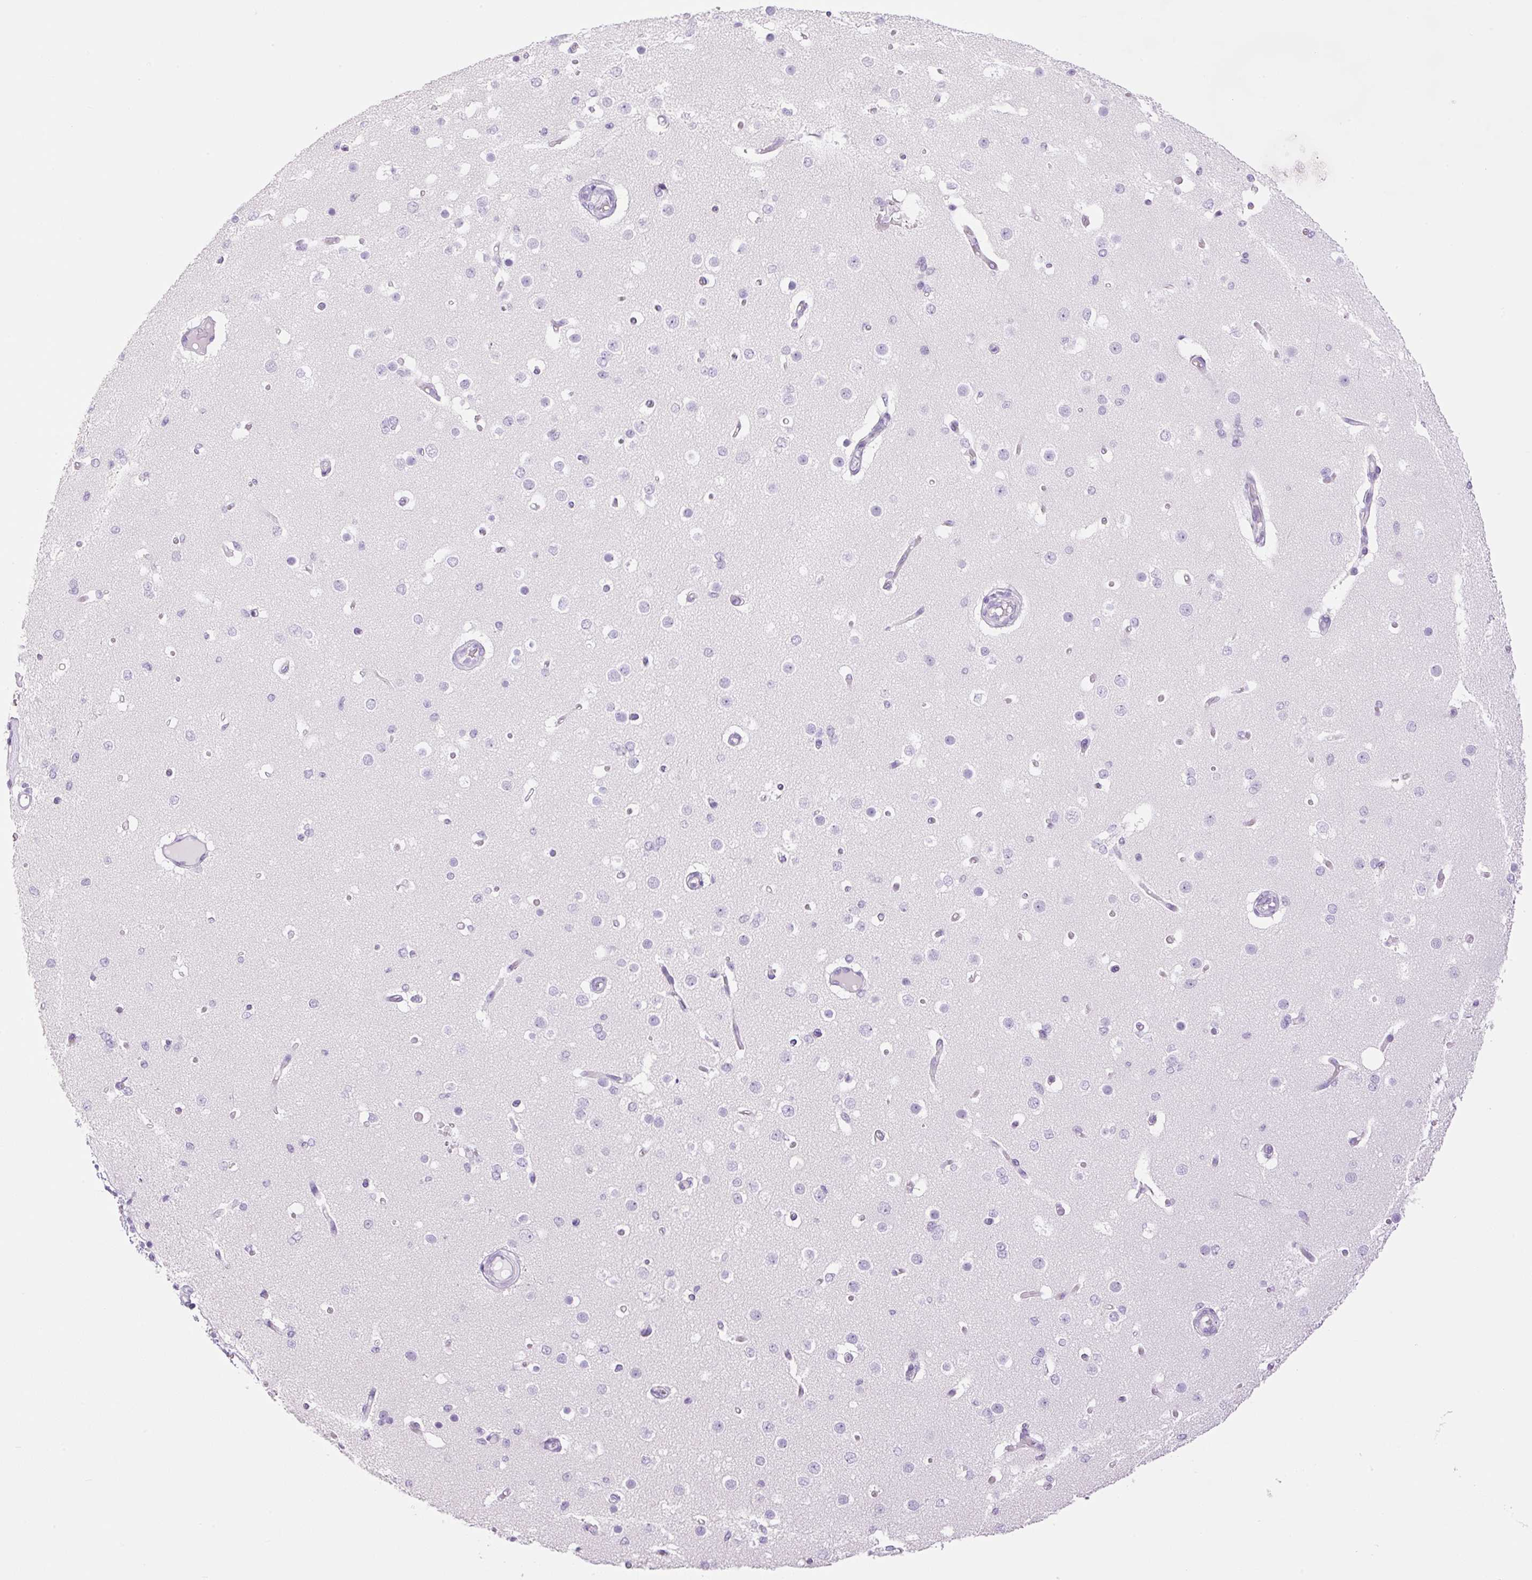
{"staining": {"intensity": "negative", "quantity": "none", "location": "none"}, "tissue": "cerebral cortex", "cell_type": "Endothelial cells", "image_type": "normal", "snomed": [{"axis": "morphology", "description": "Normal tissue, NOS"}, {"axis": "morphology", "description": "Inflammation, NOS"}, {"axis": "topography", "description": "Cerebral cortex"}], "caption": "Endothelial cells are negative for brown protein staining in benign cerebral cortex. (DAB (3,3'-diaminobenzidine) immunohistochemistry (IHC) visualized using brightfield microscopy, high magnification).", "gene": "SP140L", "patient": {"sex": "male", "age": 6}}